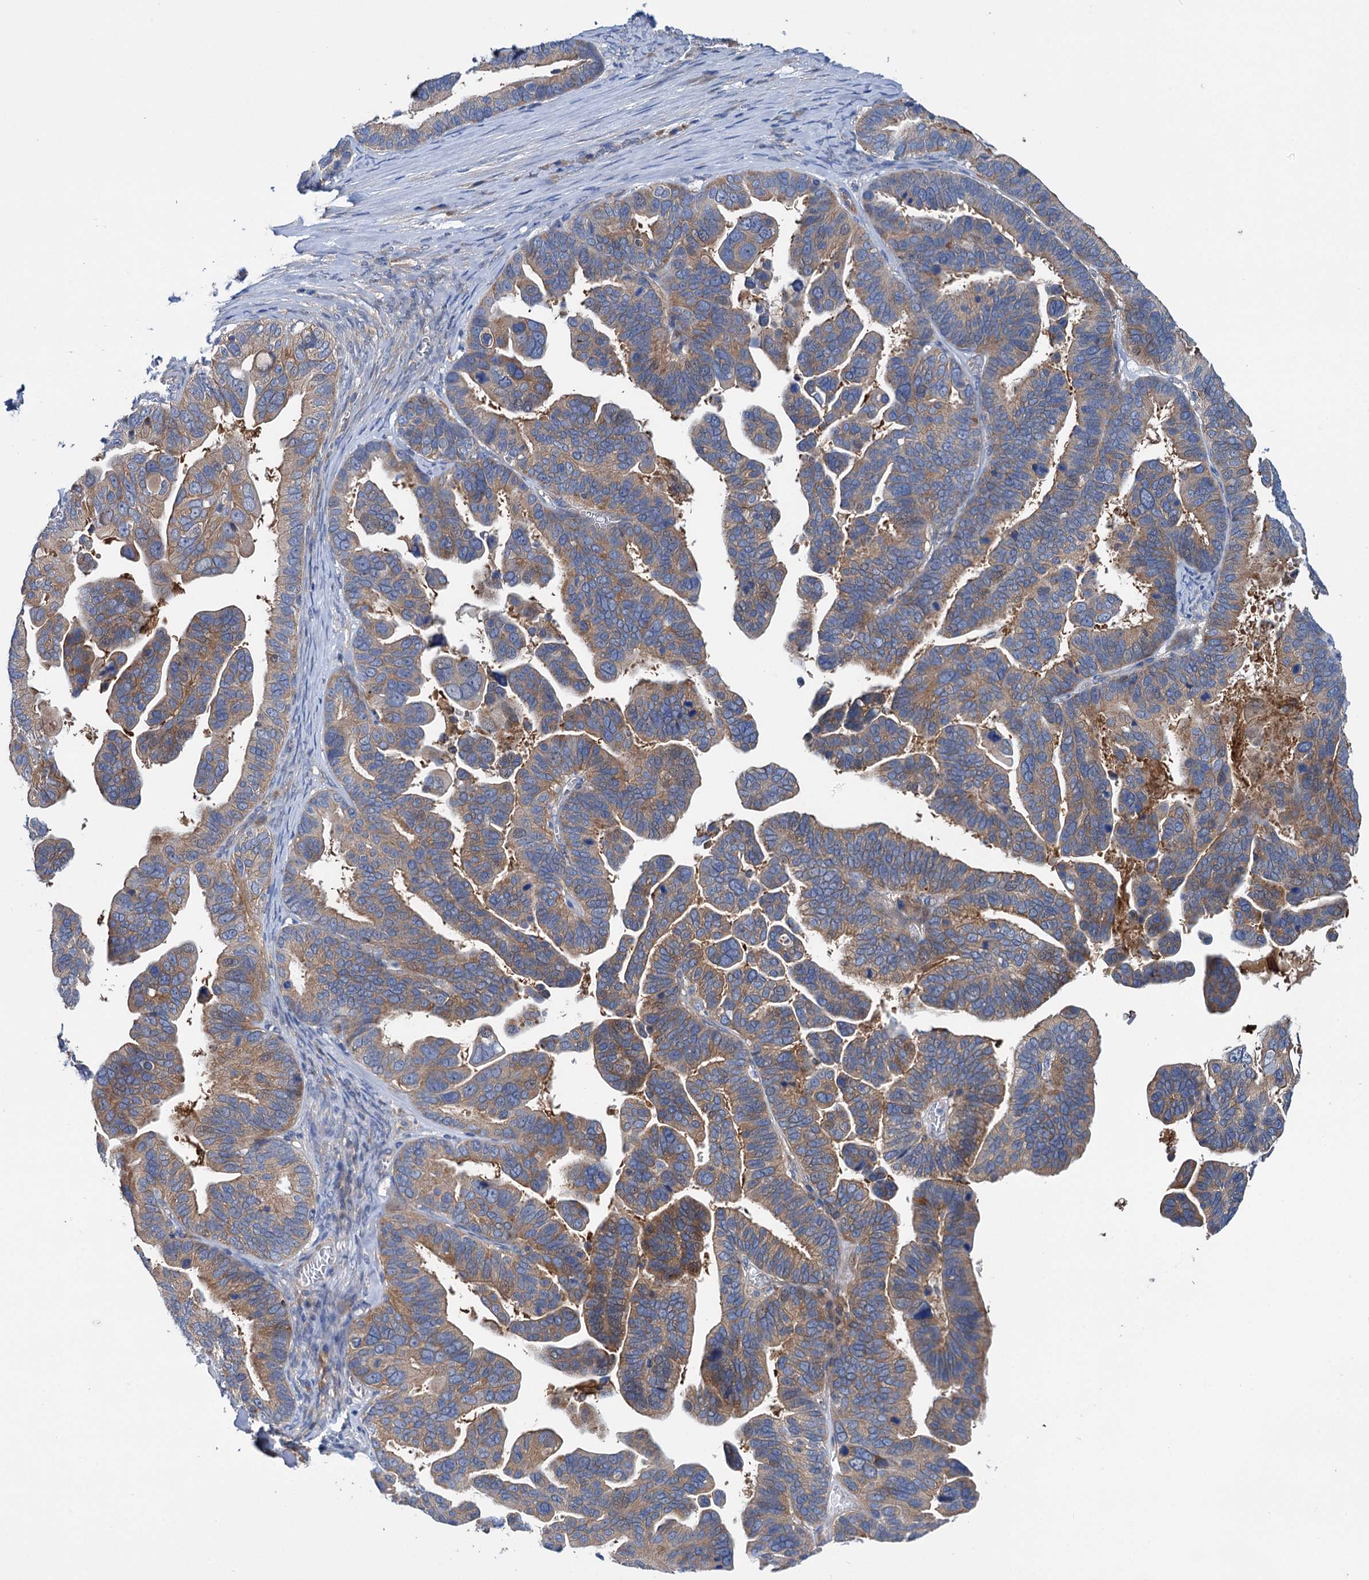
{"staining": {"intensity": "moderate", "quantity": ">75%", "location": "cytoplasmic/membranous"}, "tissue": "ovarian cancer", "cell_type": "Tumor cells", "image_type": "cancer", "snomed": [{"axis": "morphology", "description": "Cystadenocarcinoma, serous, NOS"}, {"axis": "topography", "description": "Ovary"}], "caption": "Immunohistochemistry (IHC) staining of serous cystadenocarcinoma (ovarian), which reveals medium levels of moderate cytoplasmic/membranous expression in approximately >75% of tumor cells indicating moderate cytoplasmic/membranous protein staining. The staining was performed using DAB (brown) for protein detection and nuclei were counterstained in hematoxylin (blue).", "gene": "TRIM55", "patient": {"sex": "female", "age": 56}}